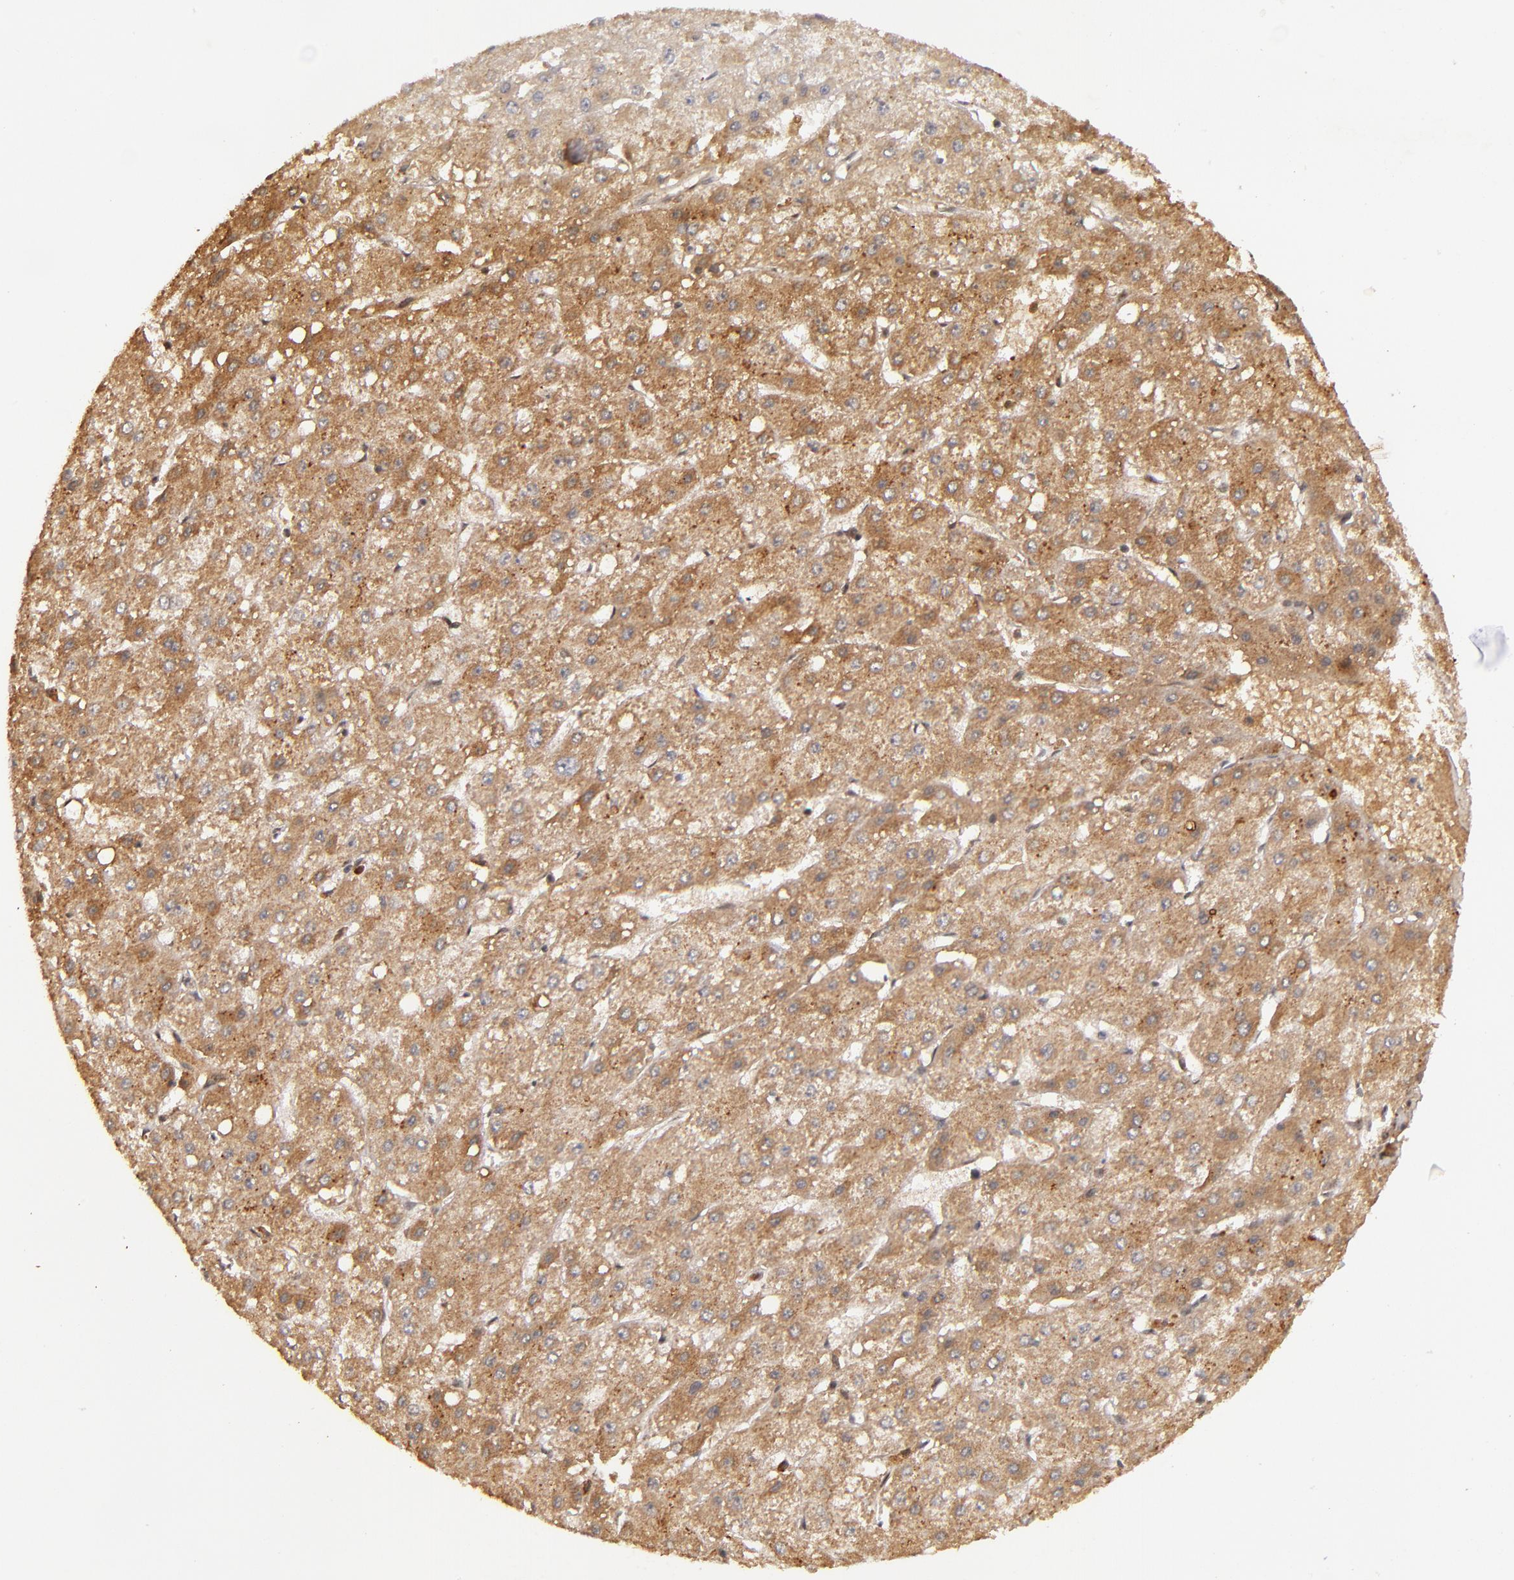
{"staining": {"intensity": "strong", "quantity": ">75%", "location": "cytoplasmic/membranous"}, "tissue": "liver cancer", "cell_type": "Tumor cells", "image_type": "cancer", "snomed": [{"axis": "morphology", "description": "Carcinoma, Hepatocellular, NOS"}, {"axis": "topography", "description": "Liver"}], "caption": "About >75% of tumor cells in hepatocellular carcinoma (liver) reveal strong cytoplasmic/membranous protein expression as visualized by brown immunohistochemical staining.", "gene": "RIOK3", "patient": {"sex": "female", "age": 52}}